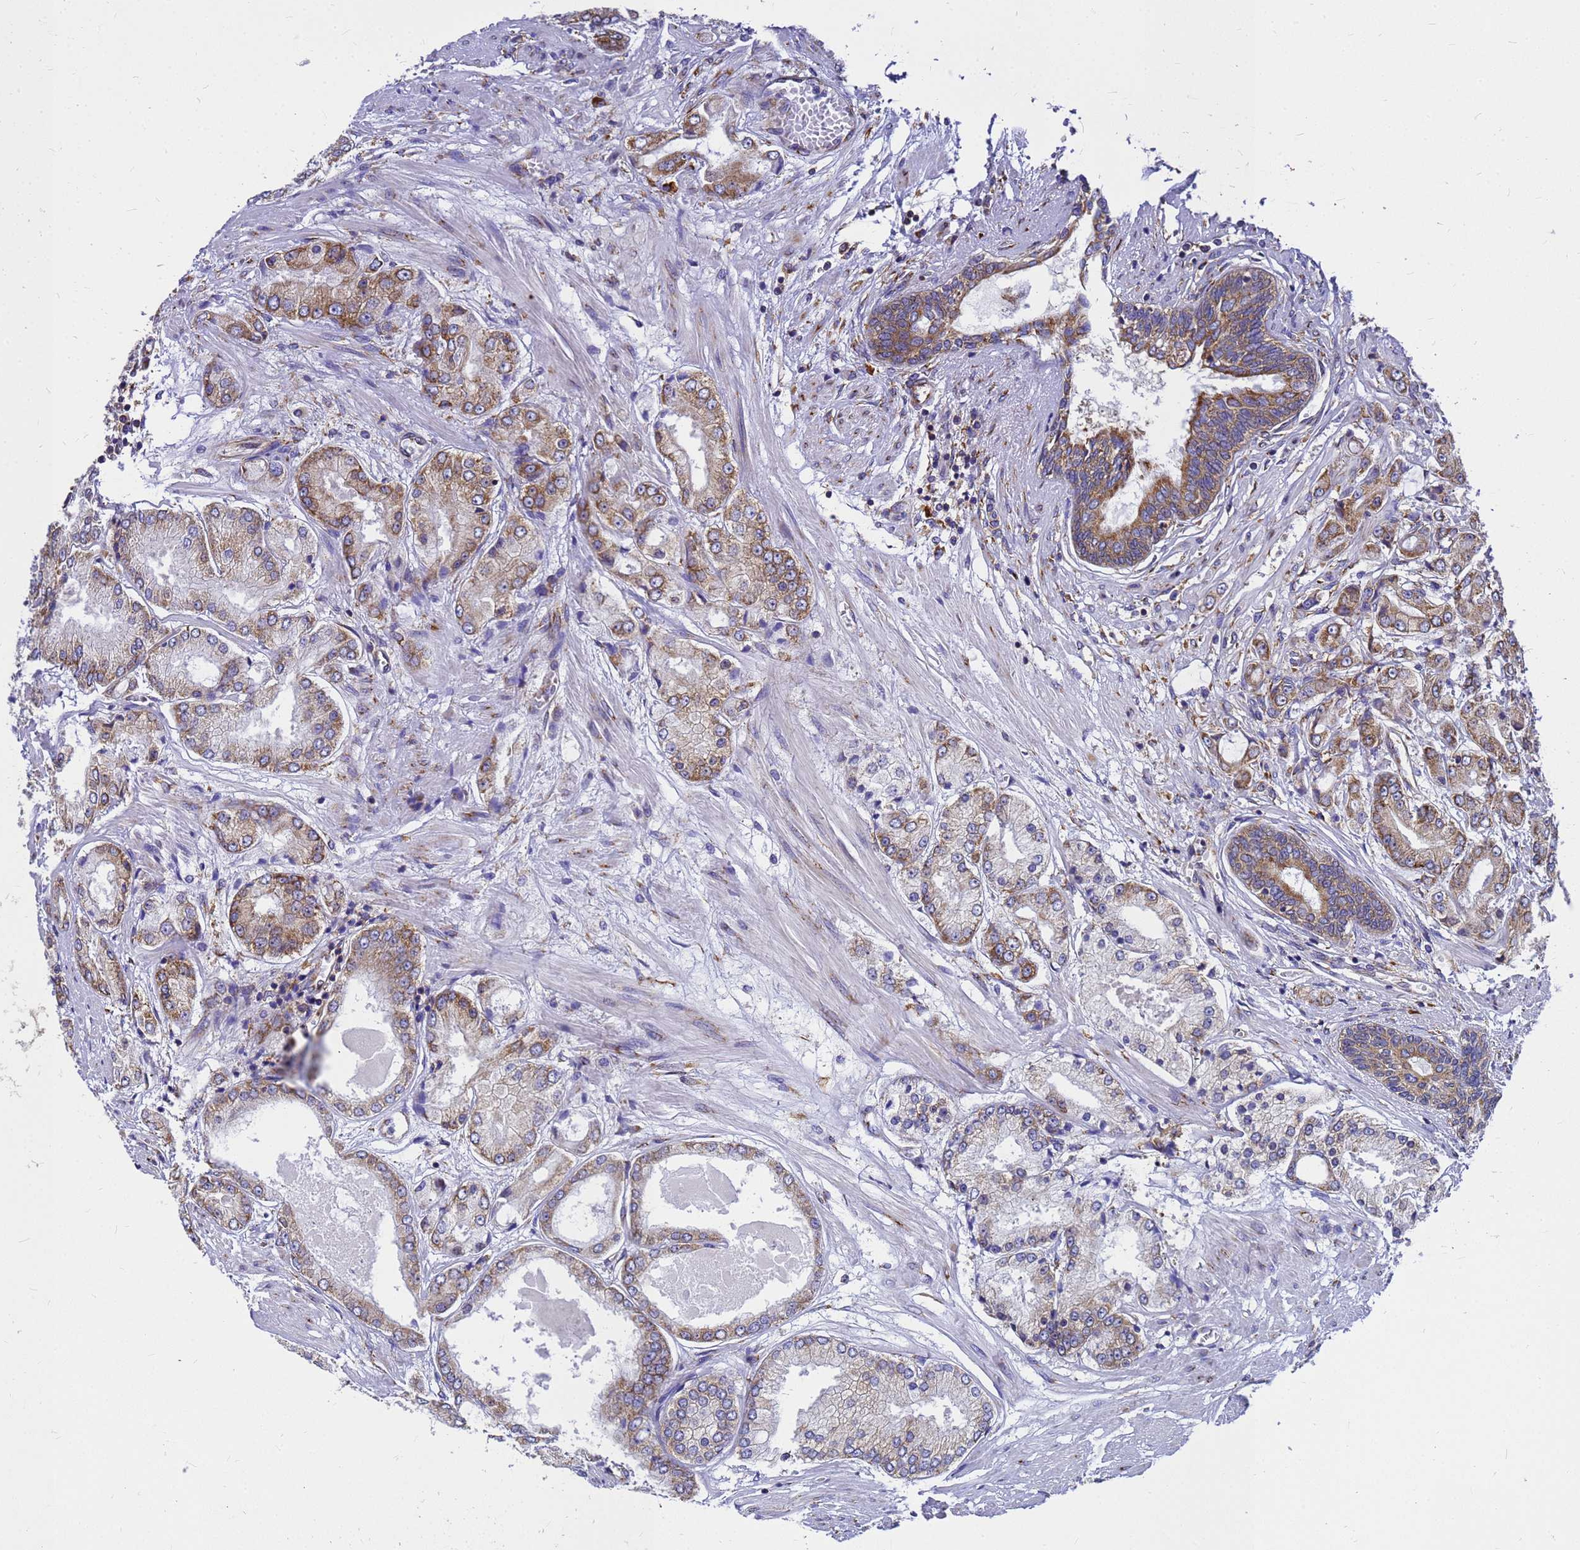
{"staining": {"intensity": "moderate", "quantity": ">75%", "location": "cytoplasmic/membranous"}, "tissue": "prostate cancer", "cell_type": "Tumor cells", "image_type": "cancer", "snomed": [{"axis": "morphology", "description": "Adenocarcinoma, High grade"}, {"axis": "topography", "description": "Prostate"}], "caption": "High-power microscopy captured an immunohistochemistry histopathology image of high-grade adenocarcinoma (prostate), revealing moderate cytoplasmic/membranous positivity in about >75% of tumor cells.", "gene": "EEF1D", "patient": {"sex": "male", "age": 59}}